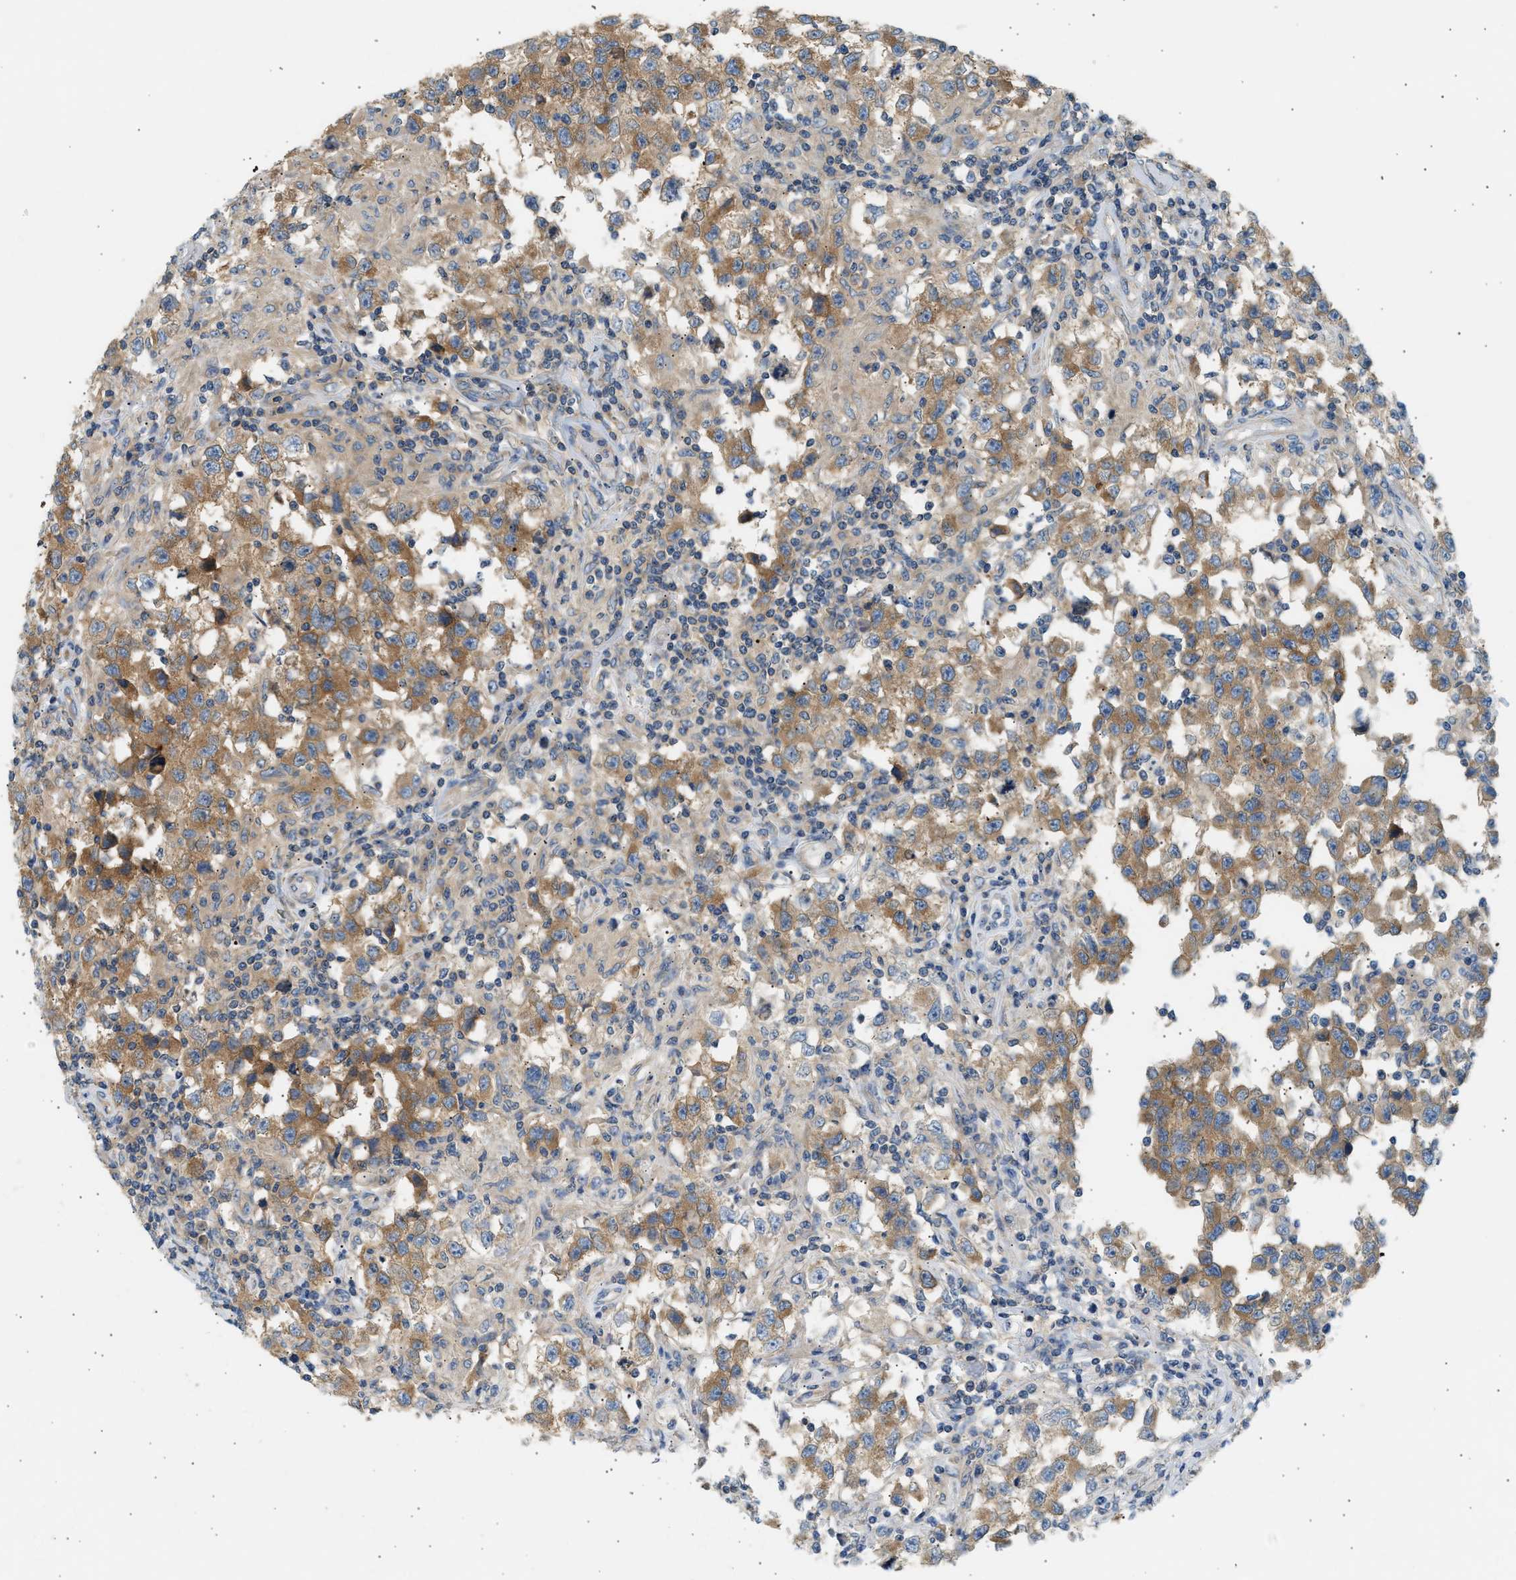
{"staining": {"intensity": "moderate", "quantity": ">75%", "location": "cytoplasmic/membranous"}, "tissue": "testis cancer", "cell_type": "Tumor cells", "image_type": "cancer", "snomed": [{"axis": "morphology", "description": "Carcinoma, Embryonal, NOS"}, {"axis": "topography", "description": "Testis"}], "caption": "This is an image of IHC staining of testis embryonal carcinoma, which shows moderate positivity in the cytoplasmic/membranous of tumor cells.", "gene": "PAFAH1B1", "patient": {"sex": "male", "age": 21}}